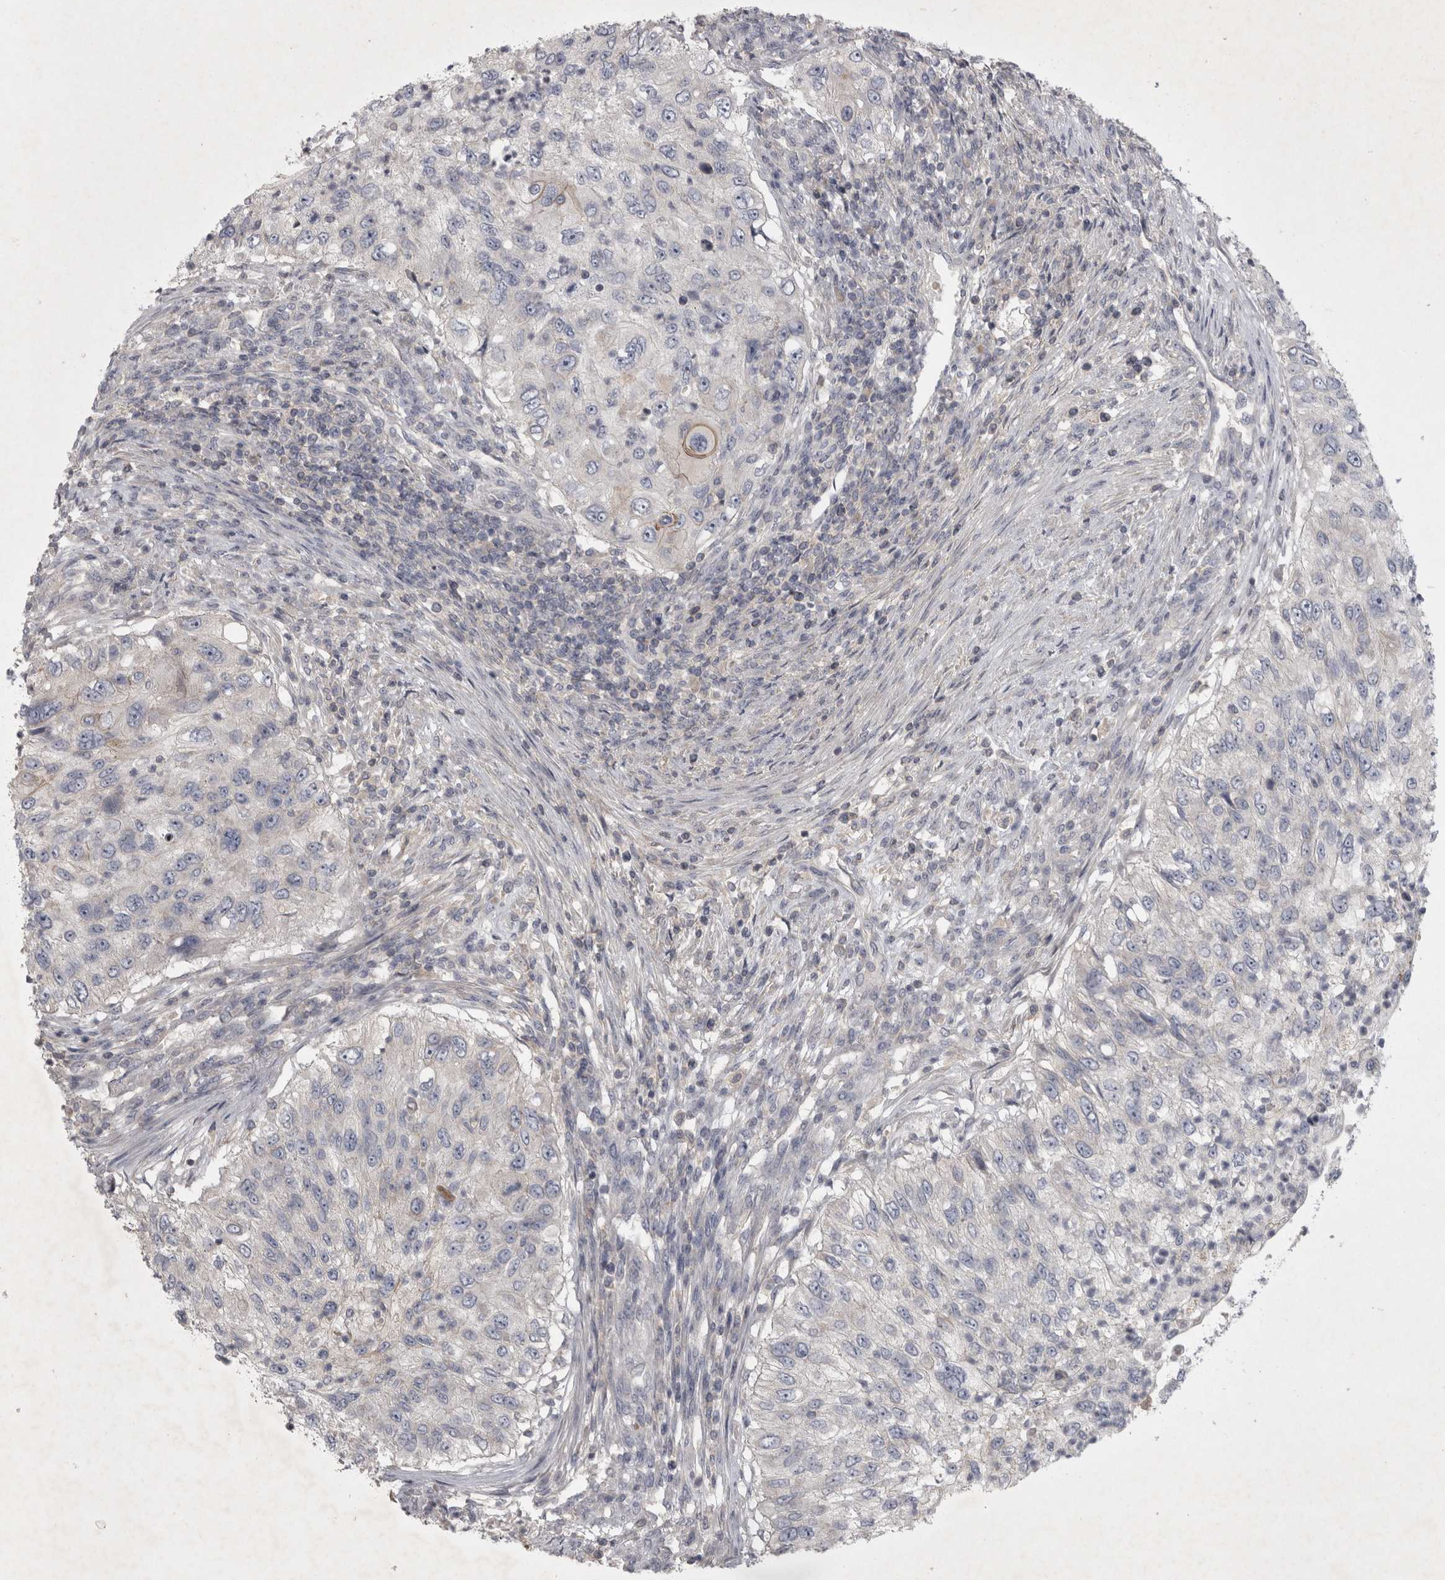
{"staining": {"intensity": "weak", "quantity": "<25%", "location": "cytoplasmic/membranous"}, "tissue": "urothelial cancer", "cell_type": "Tumor cells", "image_type": "cancer", "snomed": [{"axis": "morphology", "description": "Urothelial carcinoma, High grade"}, {"axis": "topography", "description": "Urinary bladder"}], "caption": "Immunohistochemical staining of high-grade urothelial carcinoma displays no significant positivity in tumor cells.", "gene": "ENPP7", "patient": {"sex": "female", "age": 60}}